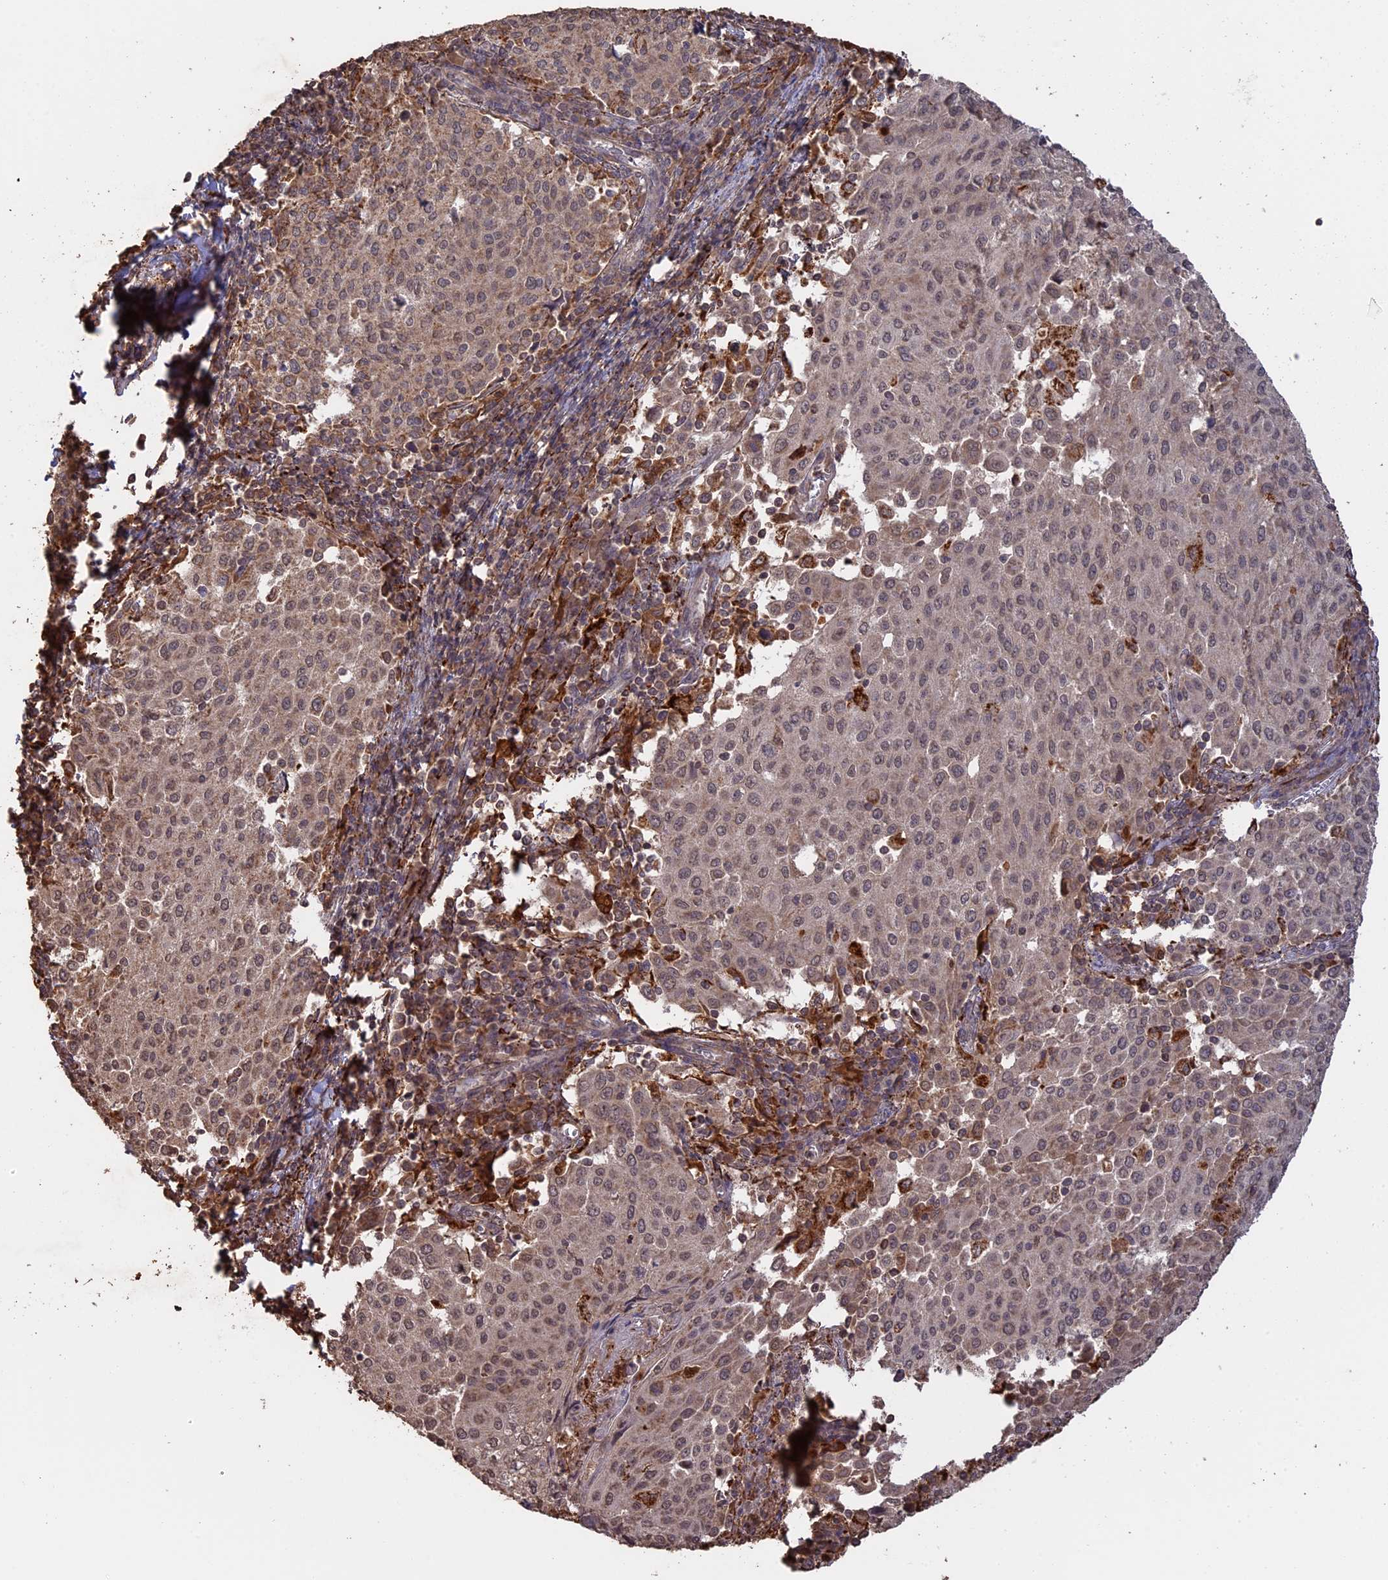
{"staining": {"intensity": "weak", "quantity": ">75%", "location": "cytoplasmic/membranous,nuclear"}, "tissue": "cervical cancer", "cell_type": "Tumor cells", "image_type": "cancer", "snomed": [{"axis": "morphology", "description": "Squamous cell carcinoma, NOS"}, {"axis": "topography", "description": "Cervix"}], "caption": "Immunohistochemistry (IHC) of human cervical cancer (squamous cell carcinoma) displays low levels of weak cytoplasmic/membranous and nuclear positivity in about >75% of tumor cells.", "gene": "FAM210B", "patient": {"sex": "female", "age": 46}}